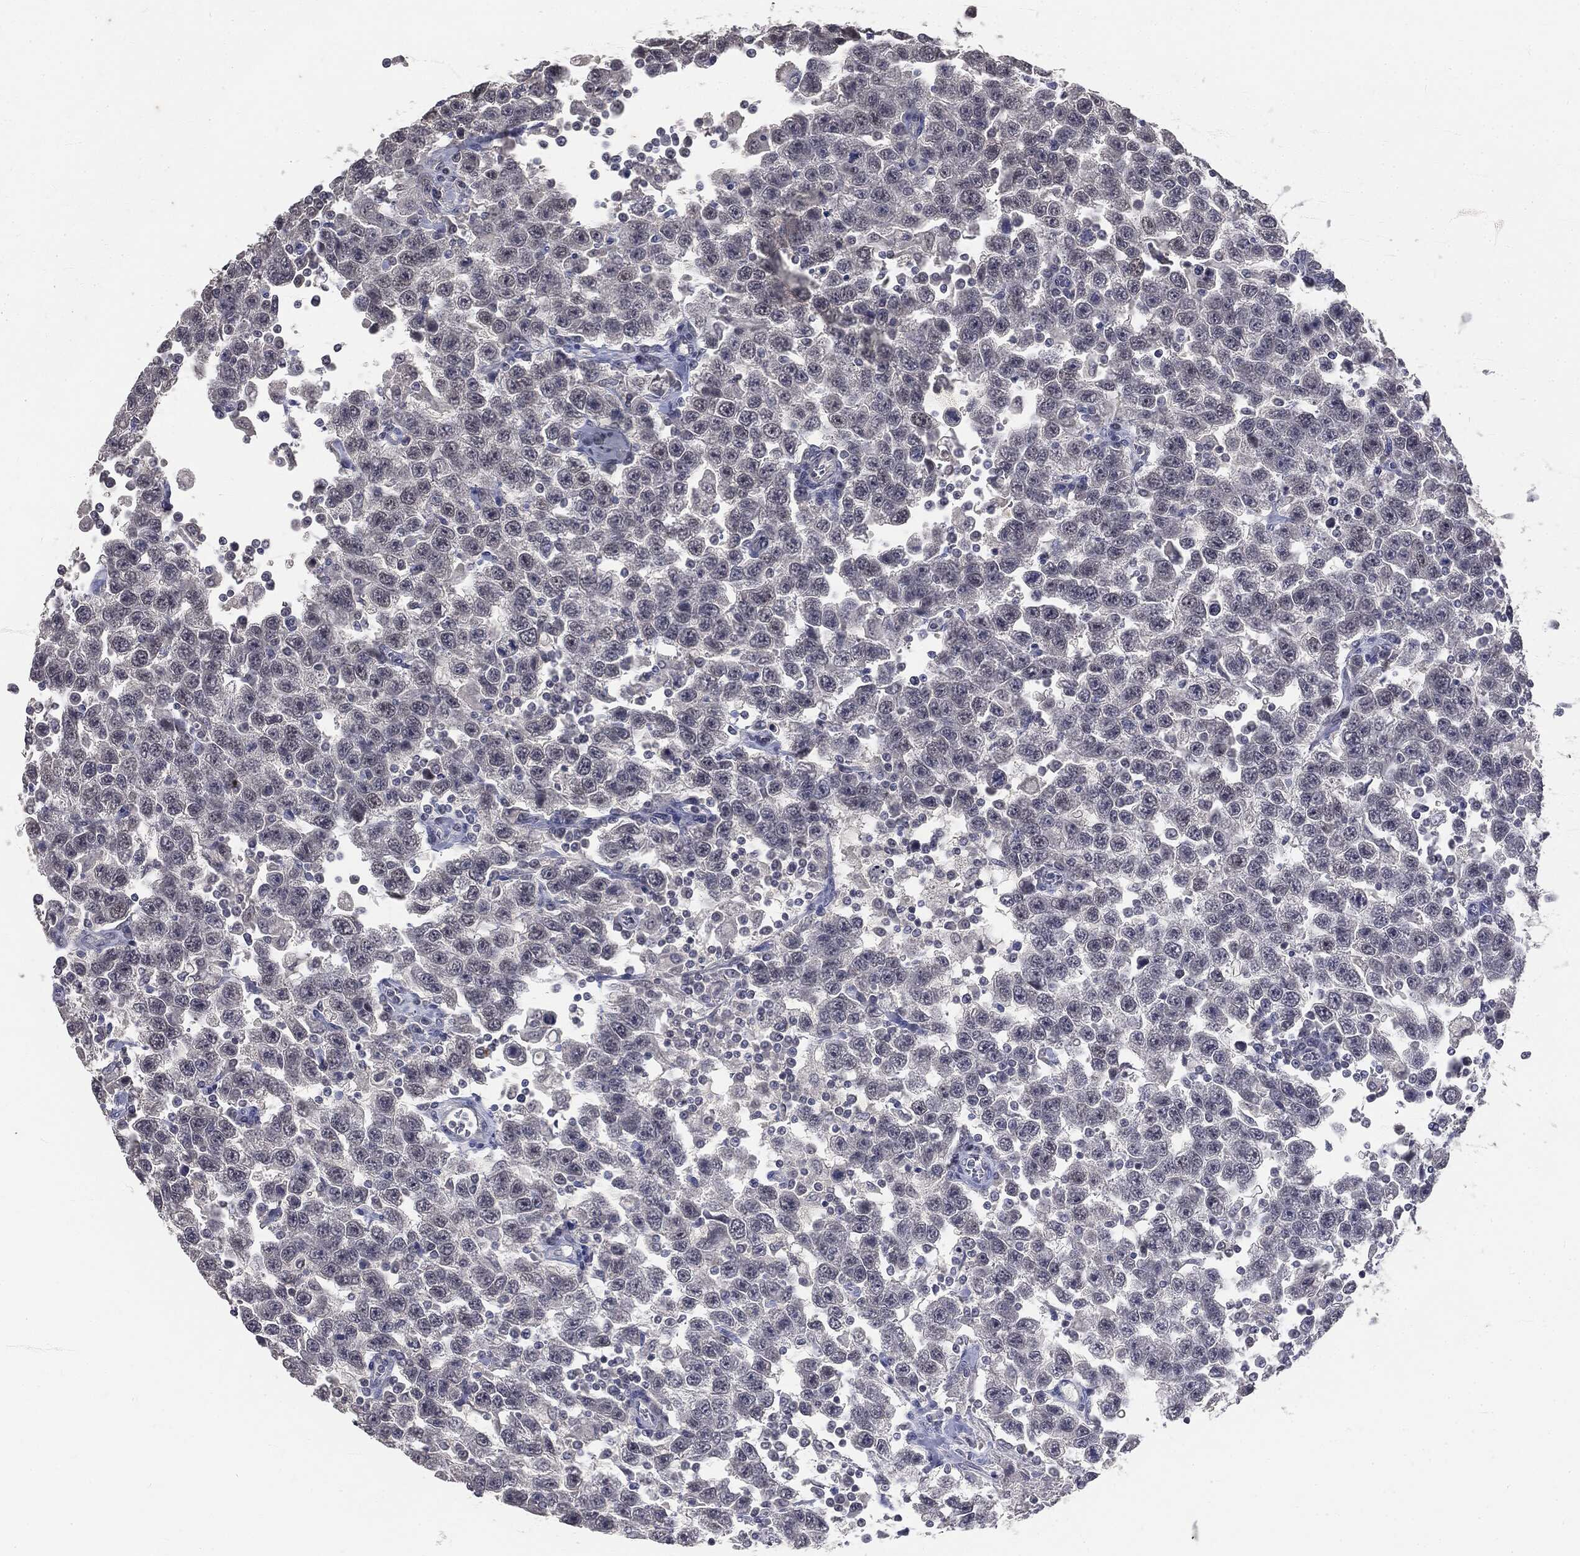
{"staining": {"intensity": "negative", "quantity": "none", "location": "none"}, "tissue": "testis cancer", "cell_type": "Tumor cells", "image_type": "cancer", "snomed": [{"axis": "morphology", "description": "Seminoma, NOS"}, {"axis": "topography", "description": "Testis"}], "caption": "The micrograph demonstrates no staining of tumor cells in testis seminoma. The staining is performed using DAB (3,3'-diaminobenzidine) brown chromogen with nuclei counter-stained in using hematoxylin.", "gene": "SLC2A2", "patient": {"sex": "male", "age": 41}}